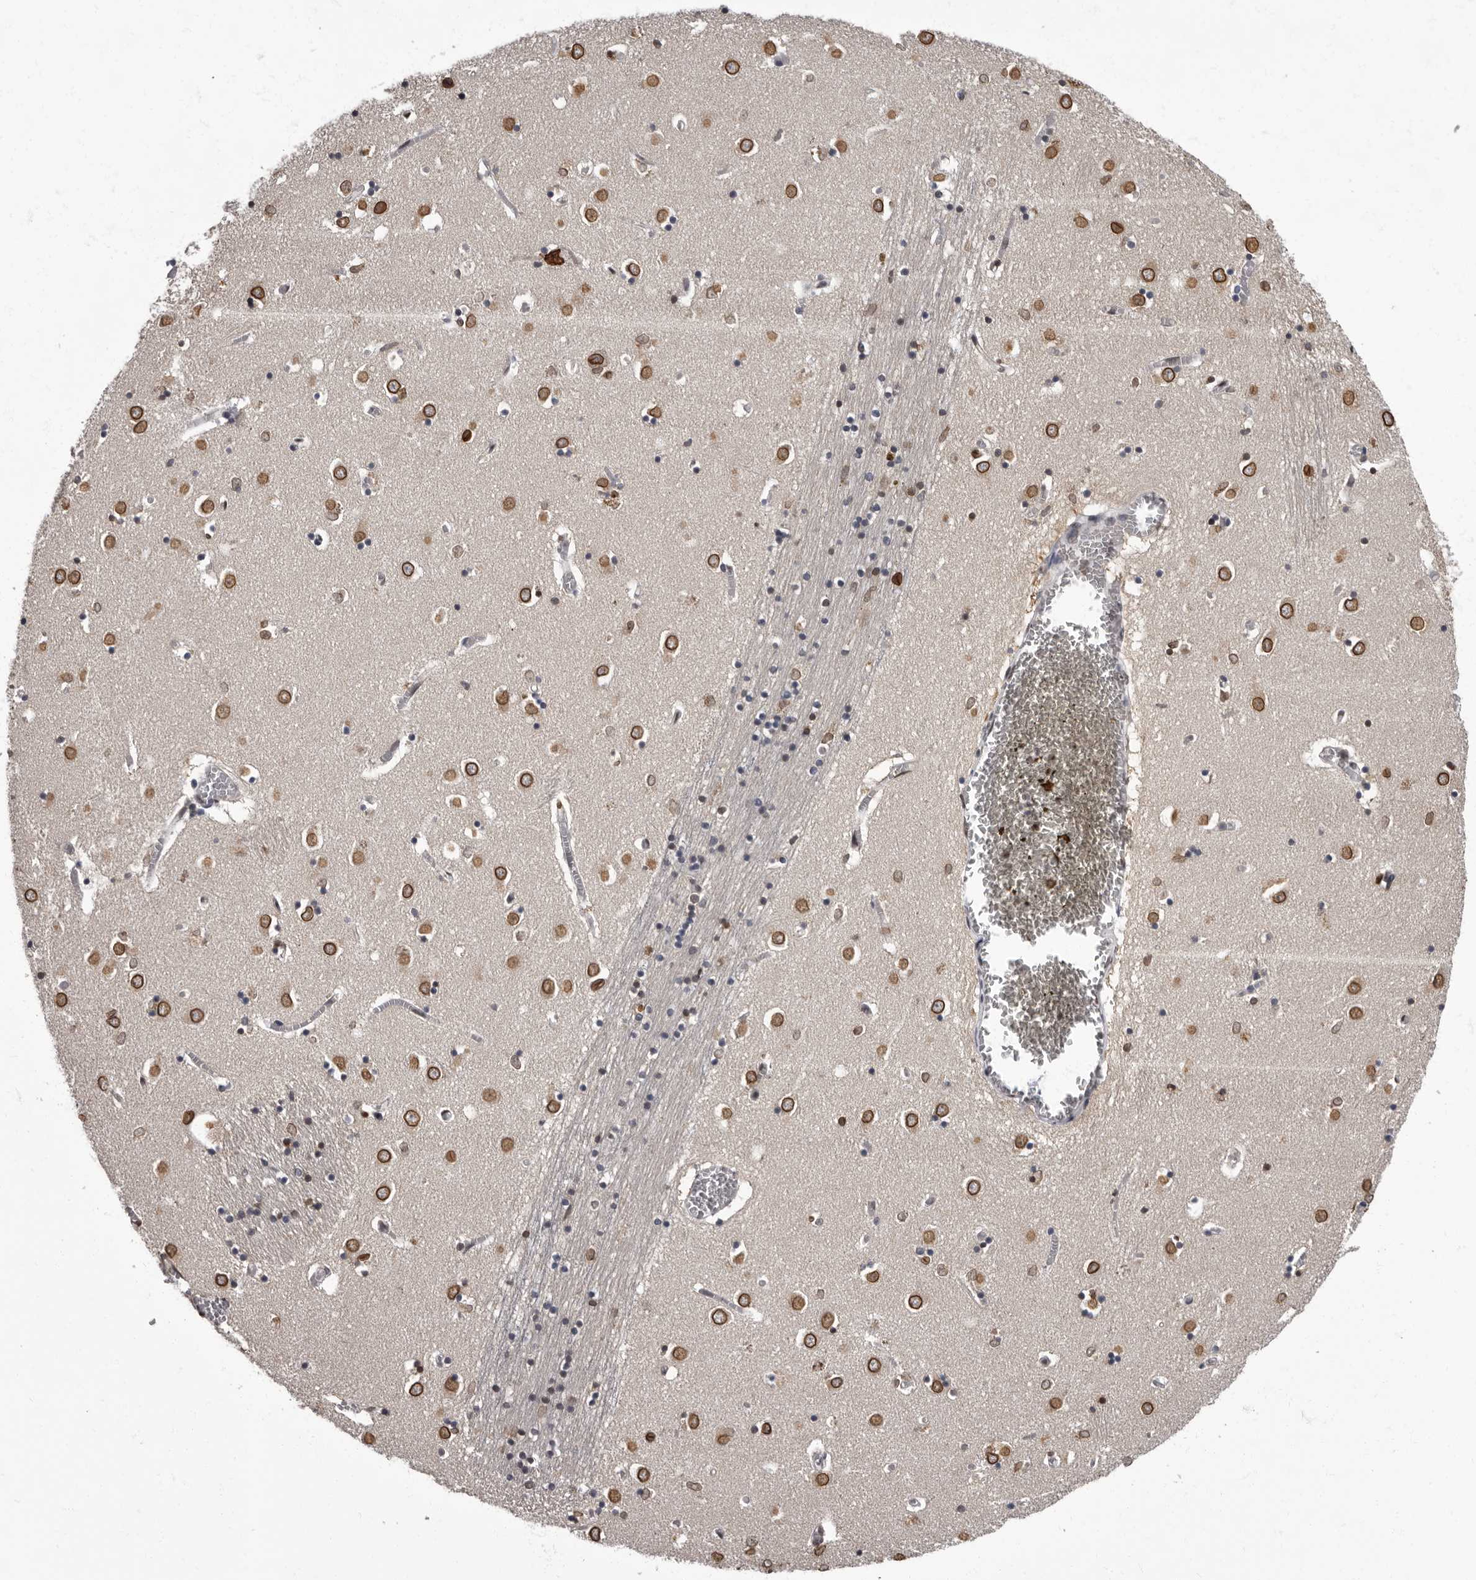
{"staining": {"intensity": "moderate", "quantity": "<25%", "location": "cytoplasmic/membranous,nuclear"}, "tissue": "caudate", "cell_type": "Glial cells", "image_type": "normal", "snomed": [{"axis": "morphology", "description": "Normal tissue, NOS"}, {"axis": "topography", "description": "Lateral ventricle wall"}], "caption": "About <25% of glial cells in normal caudate display moderate cytoplasmic/membranous,nuclear protein expression as visualized by brown immunohistochemical staining.", "gene": "C1orf50", "patient": {"sex": "male", "age": 70}}